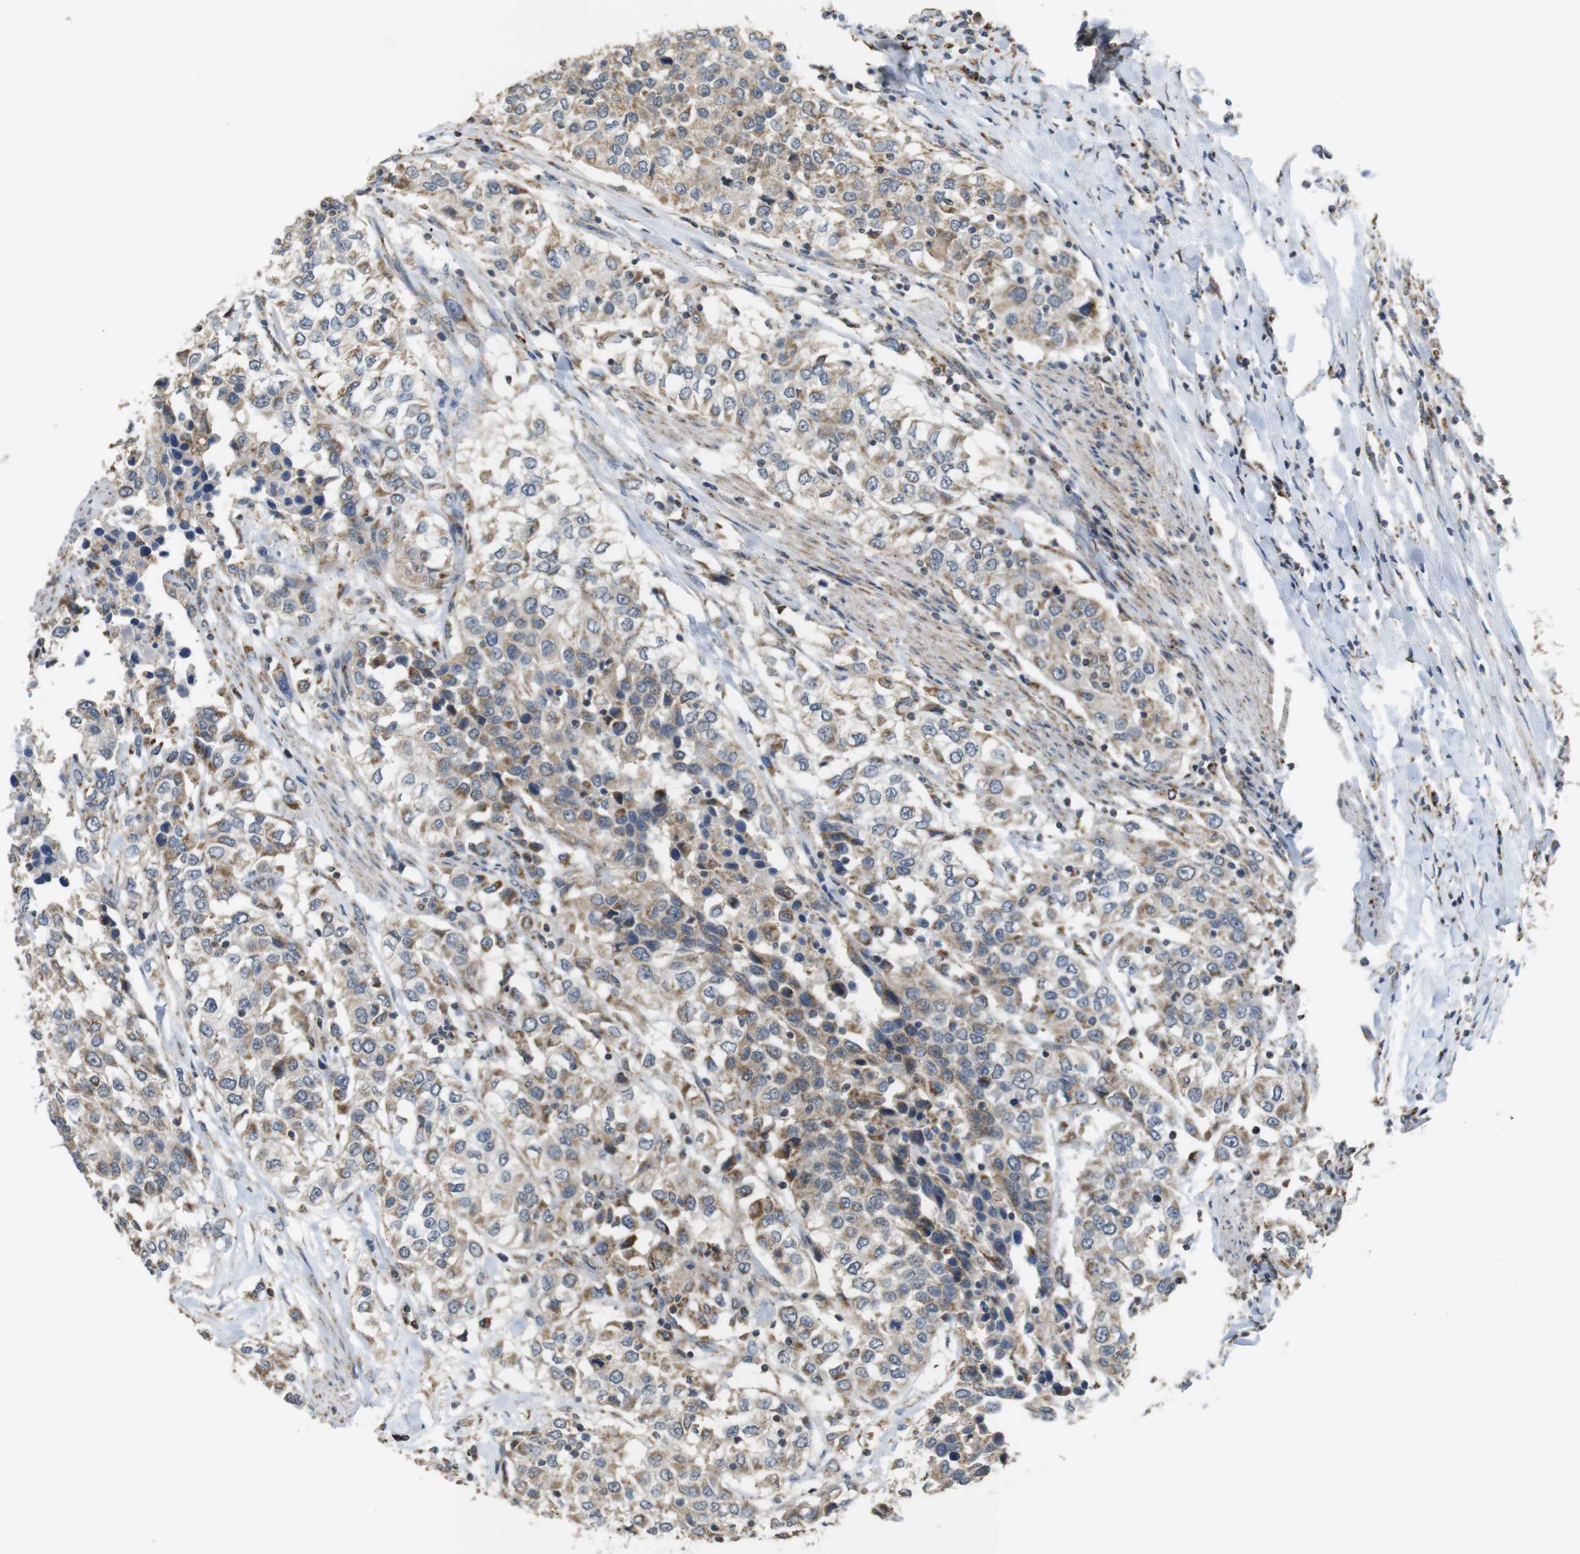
{"staining": {"intensity": "weak", "quantity": "<25%", "location": "cytoplasmic/membranous"}, "tissue": "urothelial cancer", "cell_type": "Tumor cells", "image_type": "cancer", "snomed": [{"axis": "morphology", "description": "Urothelial carcinoma, High grade"}, {"axis": "topography", "description": "Urinary bladder"}], "caption": "Human high-grade urothelial carcinoma stained for a protein using immunohistochemistry demonstrates no expression in tumor cells.", "gene": "CALHM2", "patient": {"sex": "female", "age": 56}}